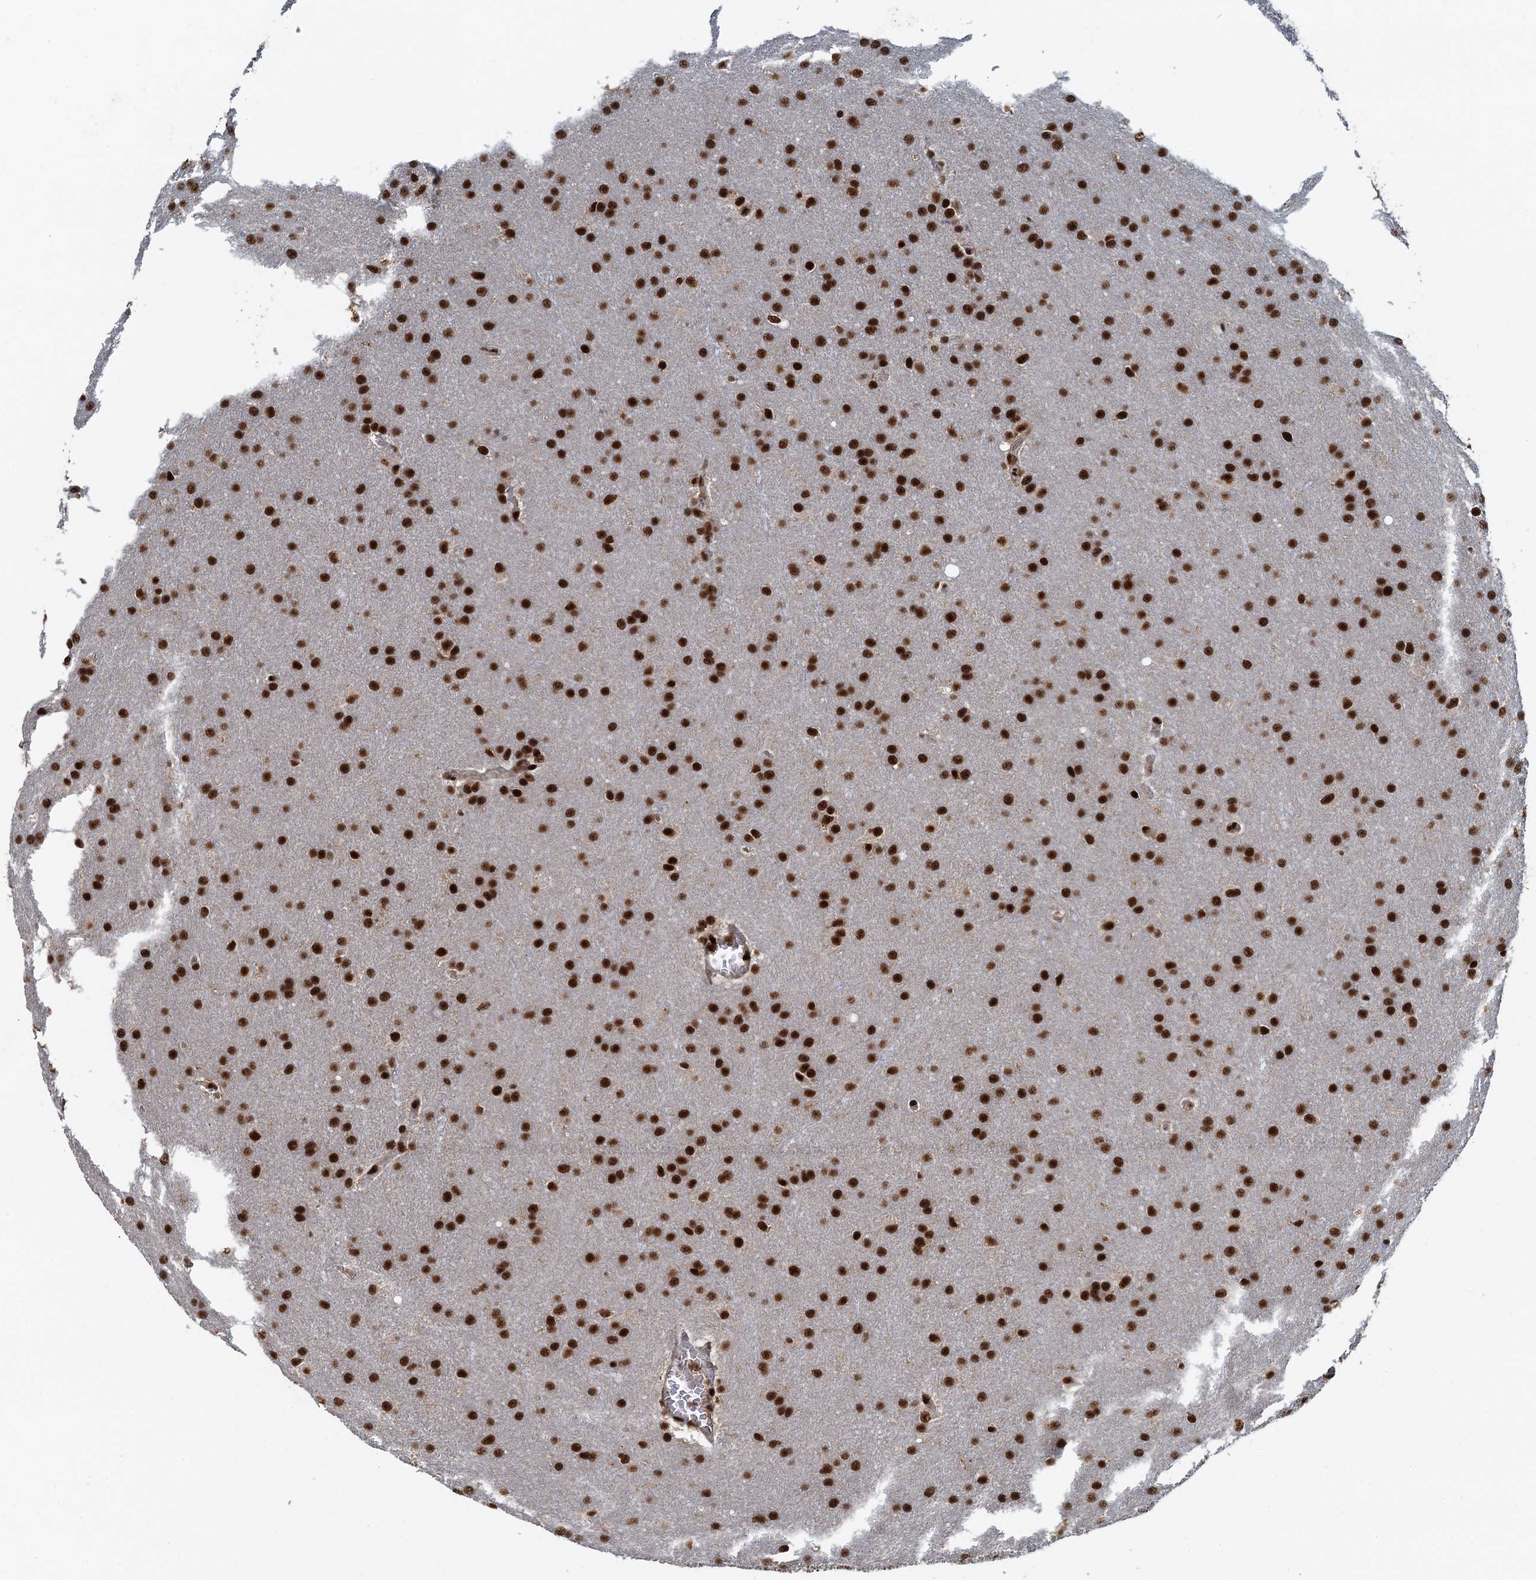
{"staining": {"intensity": "strong", "quantity": ">75%", "location": "nuclear"}, "tissue": "glioma", "cell_type": "Tumor cells", "image_type": "cancer", "snomed": [{"axis": "morphology", "description": "Glioma, malignant, Low grade"}, {"axis": "topography", "description": "Brain"}], "caption": "Immunohistochemical staining of low-grade glioma (malignant) demonstrates high levels of strong nuclear protein staining in approximately >75% of tumor cells. (brown staining indicates protein expression, while blue staining denotes nuclei).", "gene": "ZC3H18", "patient": {"sex": "female", "age": 32}}